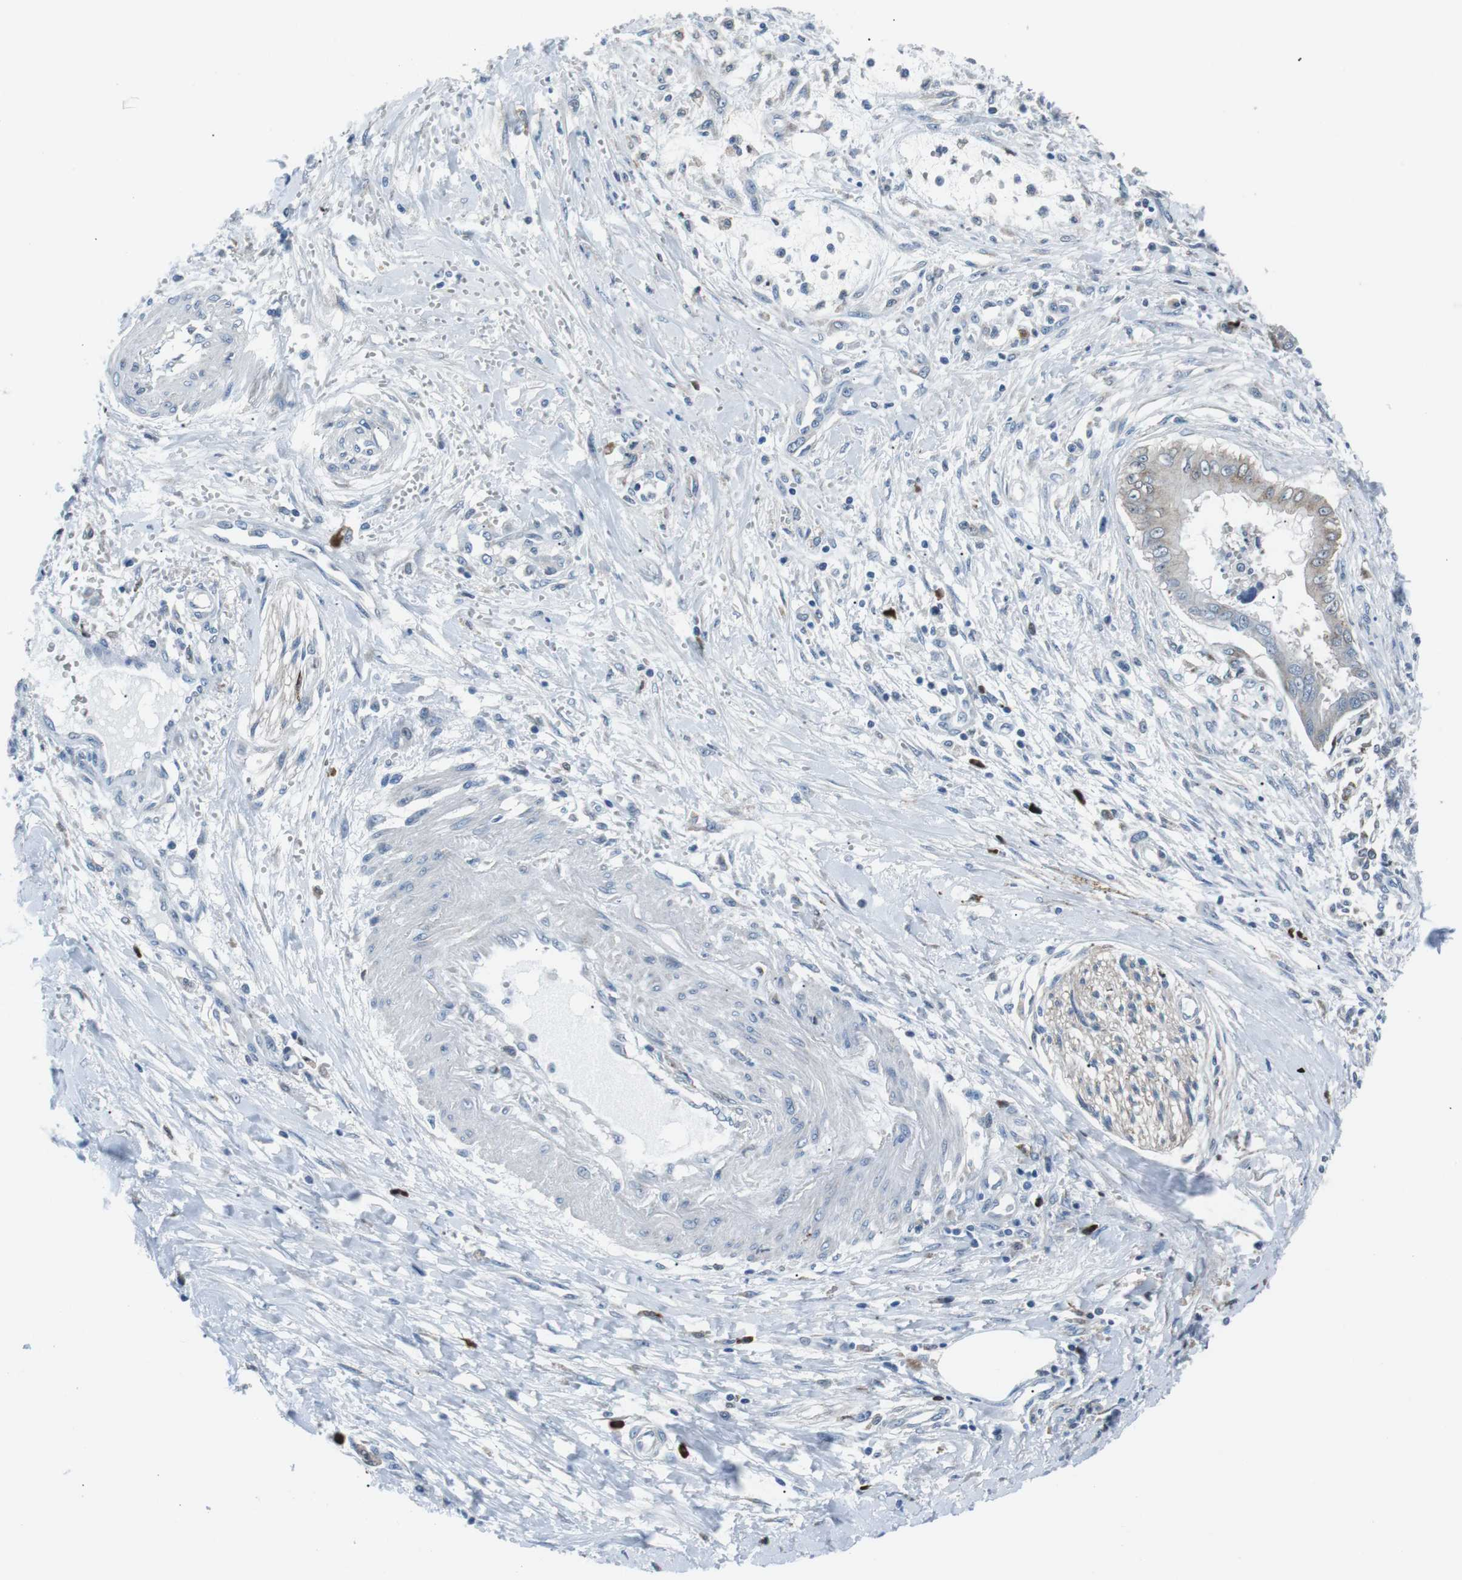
{"staining": {"intensity": "negative", "quantity": "none", "location": "none"}, "tissue": "pancreatic cancer", "cell_type": "Tumor cells", "image_type": "cancer", "snomed": [{"axis": "morphology", "description": "Adenocarcinoma, NOS"}, {"axis": "topography", "description": "Pancreas"}], "caption": "This is an immunohistochemistry image of human pancreatic adenocarcinoma. There is no staining in tumor cells.", "gene": "BLNK", "patient": {"sex": "male", "age": 56}}